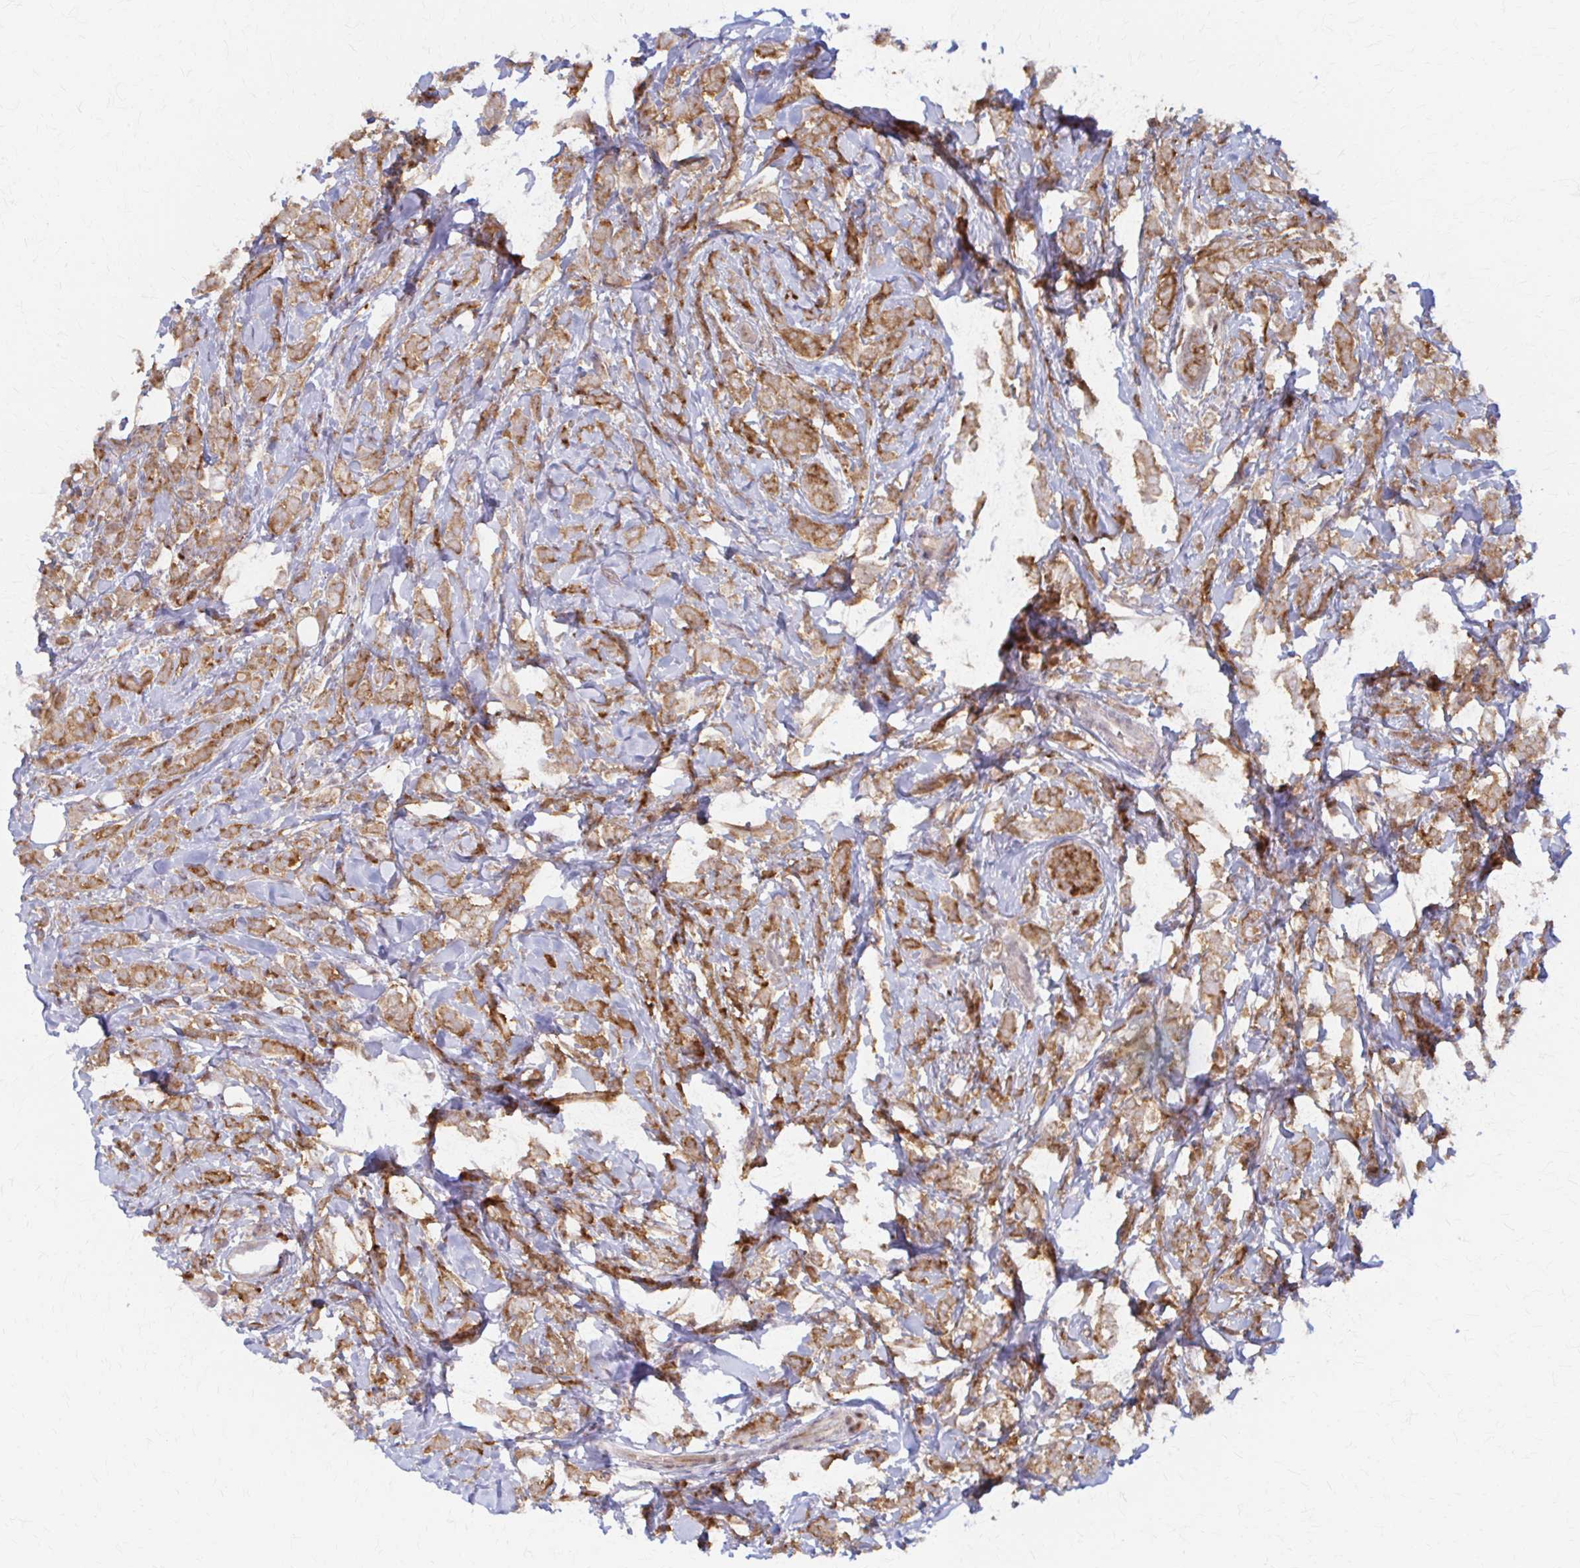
{"staining": {"intensity": "moderate", "quantity": ">75%", "location": "cytoplasmic/membranous"}, "tissue": "breast cancer", "cell_type": "Tumor cells", "image_type": "cancer", "snomed": [{"axis": "morphology", "description": "Lobular carcinoma"}, {"axis": "topography", "description": "Breast"}], "caption": "Breast cancer (lobular carcinoma) stained with DAB IHC reveals medium levels of moderate cytoplasmic/membranous positivity in approximately >75% of tumor cells. The protein is shown in brown color, while the nuclei are stained blue.", "gene": "ARHGAP35", "patient": {"sex": "female", "age": 49}}